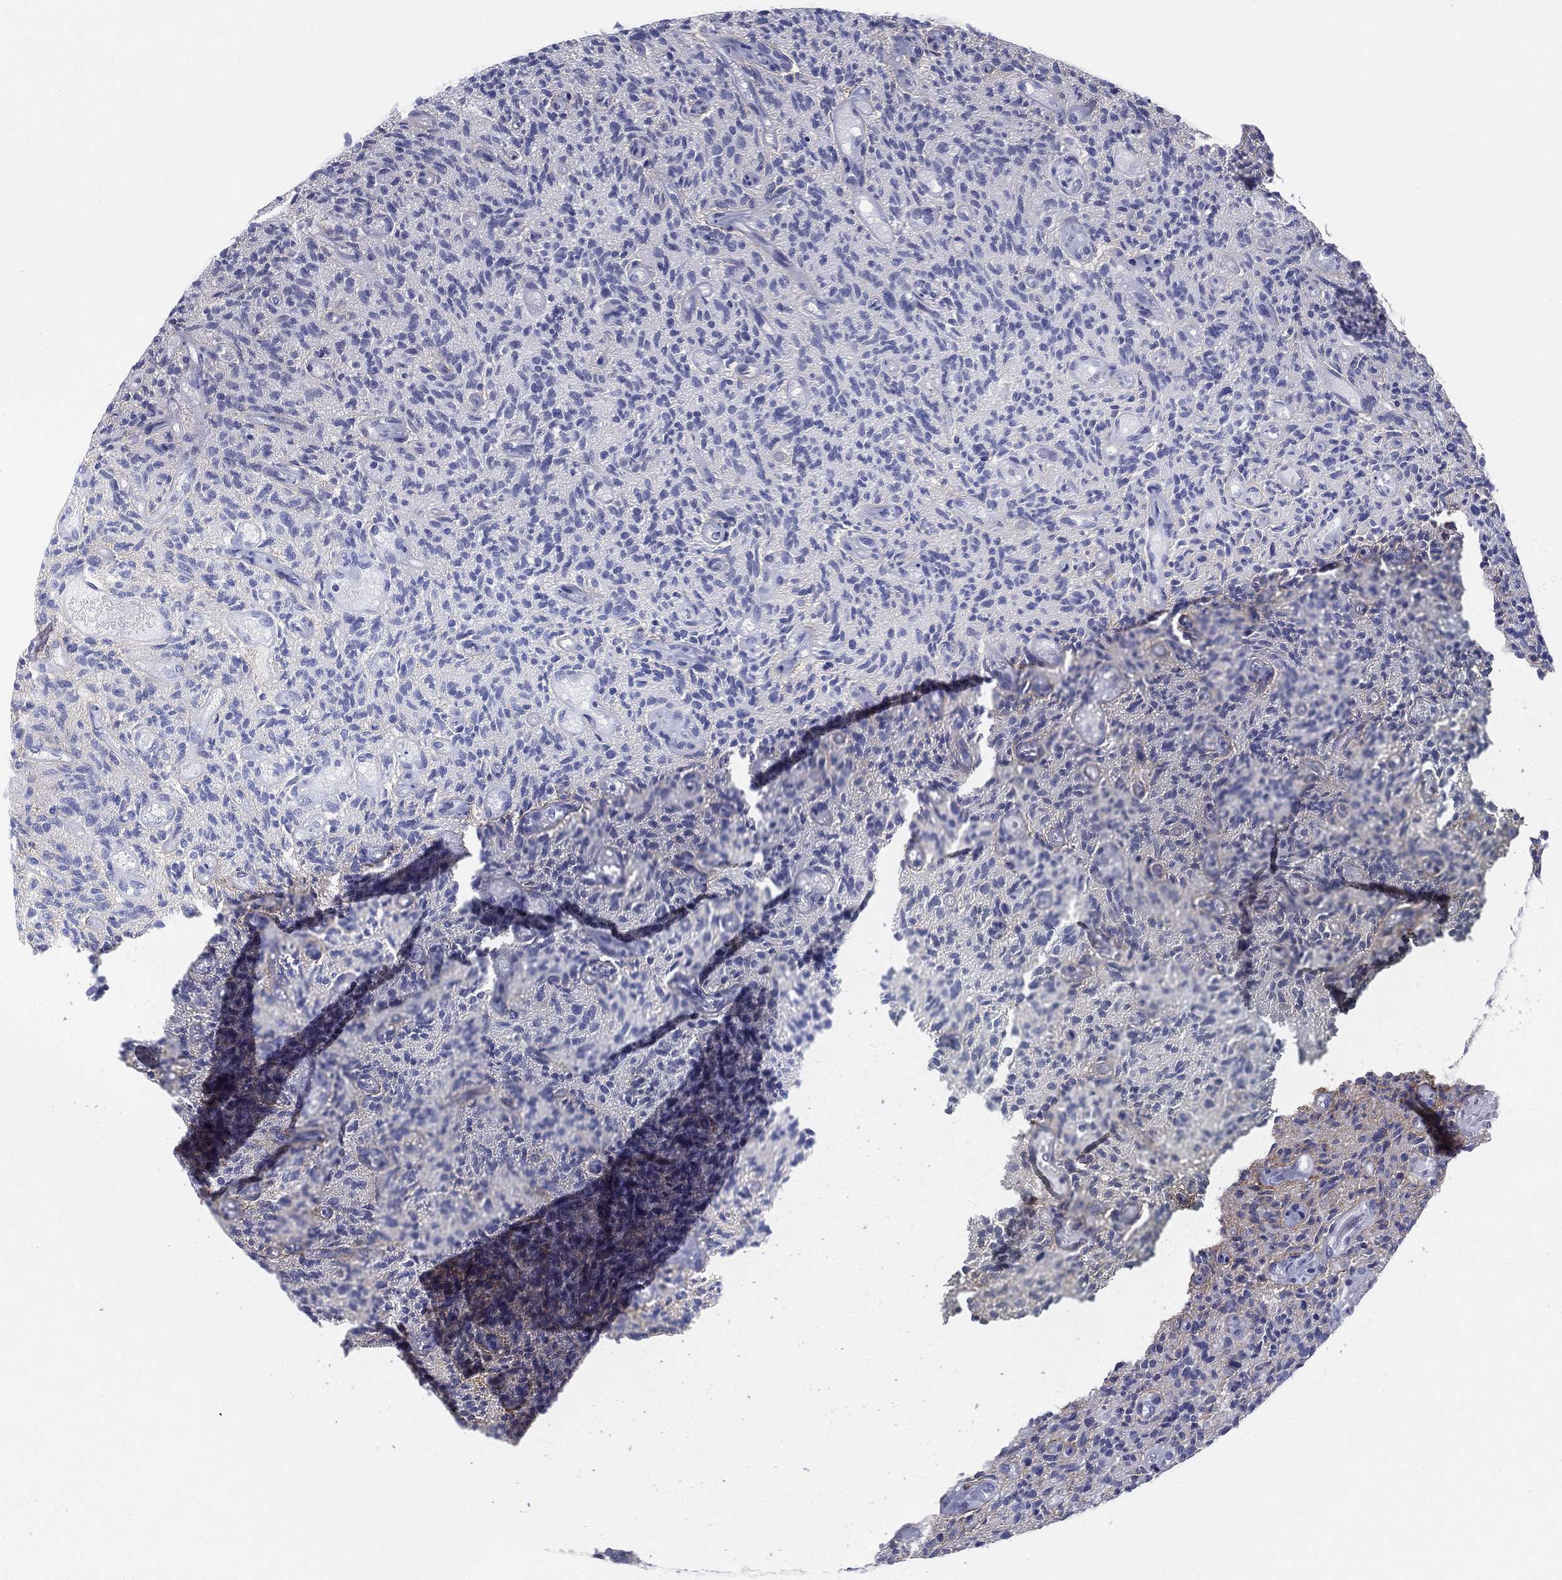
{"staining": {"intensity": "negative", "quantity": "none", "location": "none"}, "tissue": "glioma", "cell_type": "Tumor cells", "image_type": "cancer", "snomed": [{"axis": "morphology", "description": "Glioma, malignant, High grade"}, {"axis": "topography", "description": "Brain"}], "caption": "Tumor cells are negative for brown protein staining in malignant glioma (high-grade).", "gene": "TMEM252", "patient": {"sex": "male", "age": 64}}